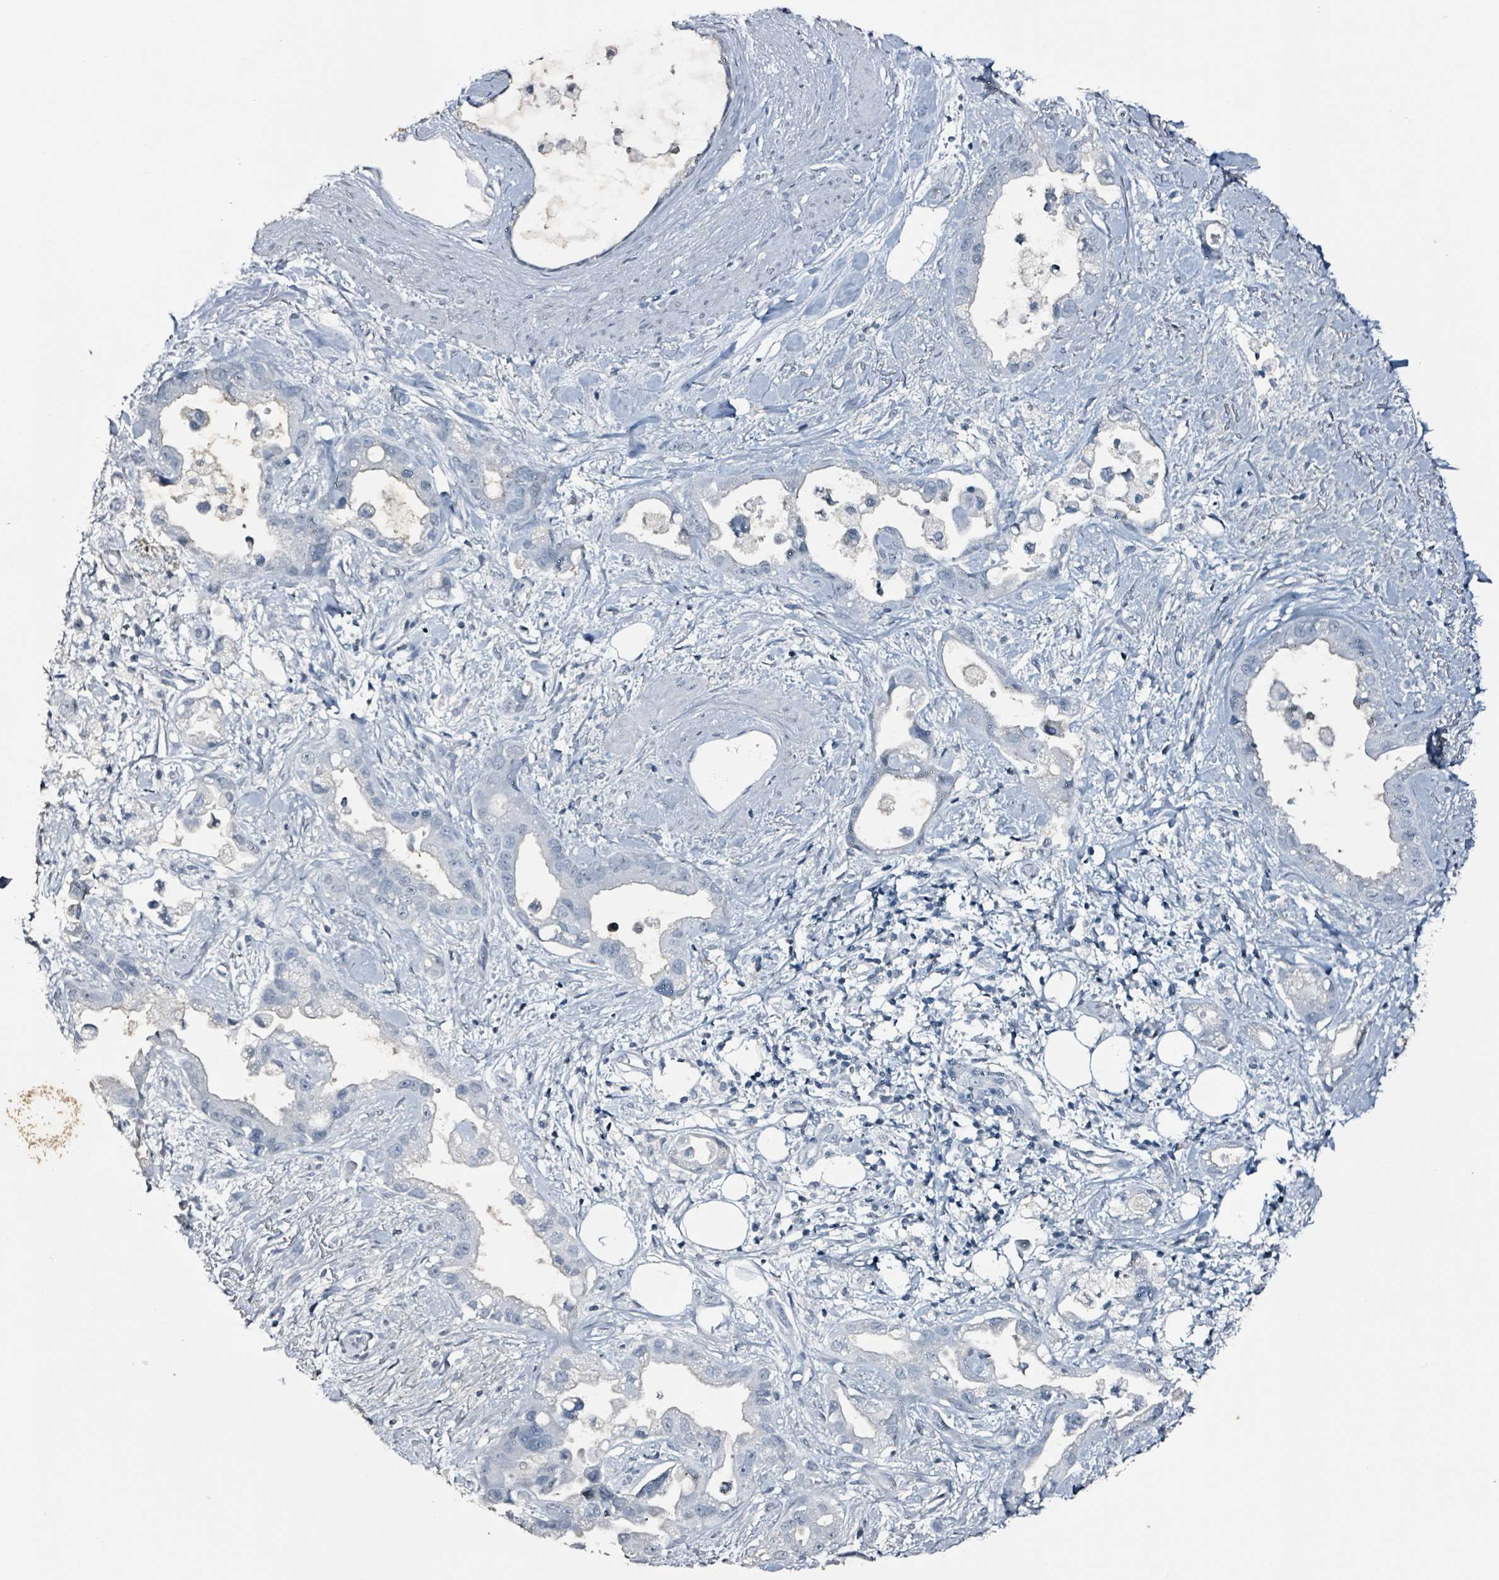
{"staining": {"intensity": "negative", "quantity": "none", "location": "none"}, "tissue": "stomach cancer", "cell_type": "Tumor cells", "image_type": "cancer", "snomed": [{"axis": "morphology", "description": "Adenocarcinoma, NOS"}, {"axis": "topography", "description": "Stomach"}], "caption": "The immunohistochemistry (IHC) histopathology image has no significant expression in tumor cells of stomach cancer (adenocarcinoma) tissue. (Immunohistochemistry, brightfield microscopy, high magnification).", "gene": "CA9", "patient": {"sex": "male", "age": 55}}